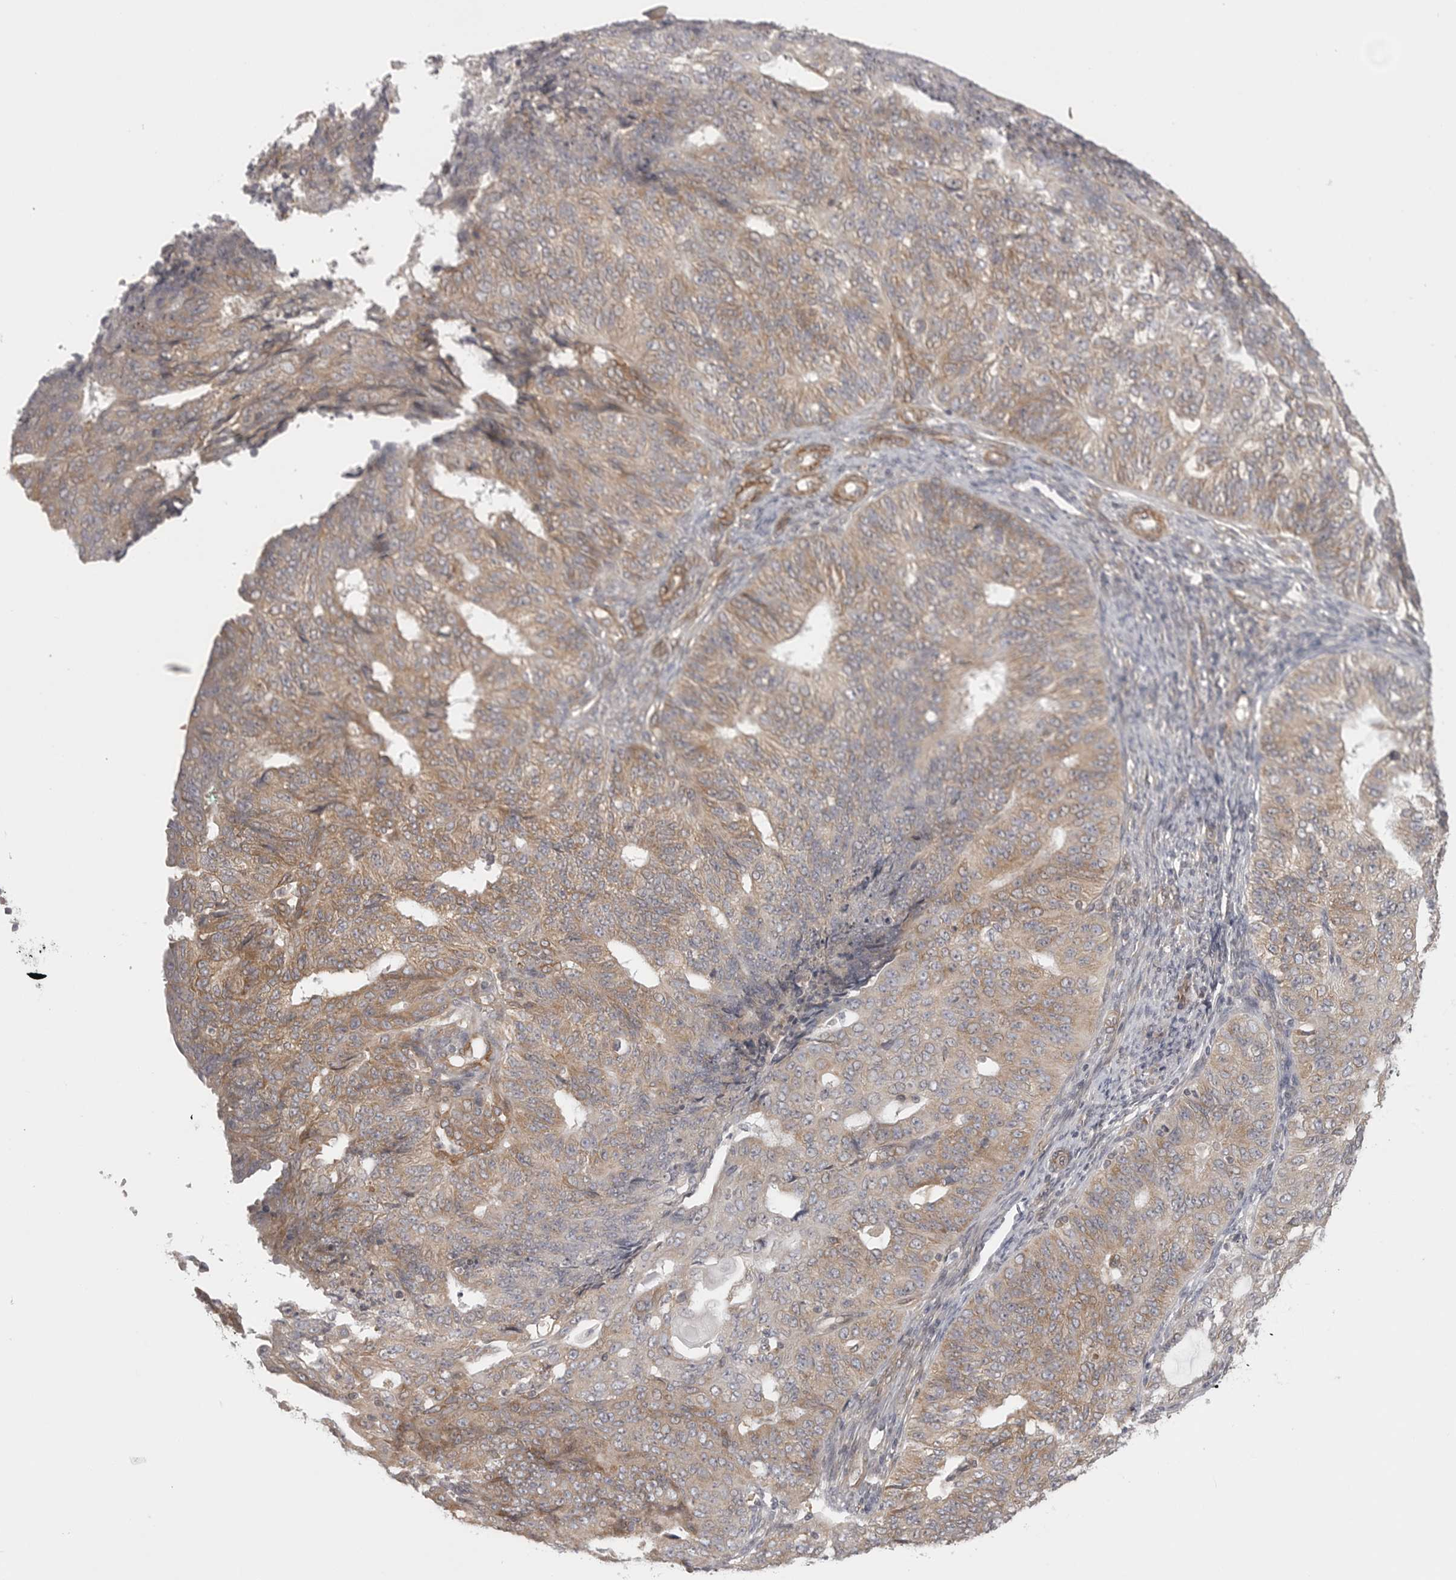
{"staining": {"intensity": "moderate", "quantity": ">75%", "location": "cytoplasmic/membranous"}, "tissue": "endometrial cancer", "cell_type": "Tumor cells", "image_type": "cancer", "snomed": [{"axis": "morphology", "description": "Adenocarcinoma, NOS"}, {"axis": "topography", "description": "Endometrium"}], "caption": "Immunohistochemistry image of human endometrial adenocarcinoma stained for a protein (brown), which reveals medium levels of moderate cytoplasmic/membranous staining in approximately >75% of tumor cells.", "gene": "CERS2", "patient": {"sex": "female", "age": 32}}